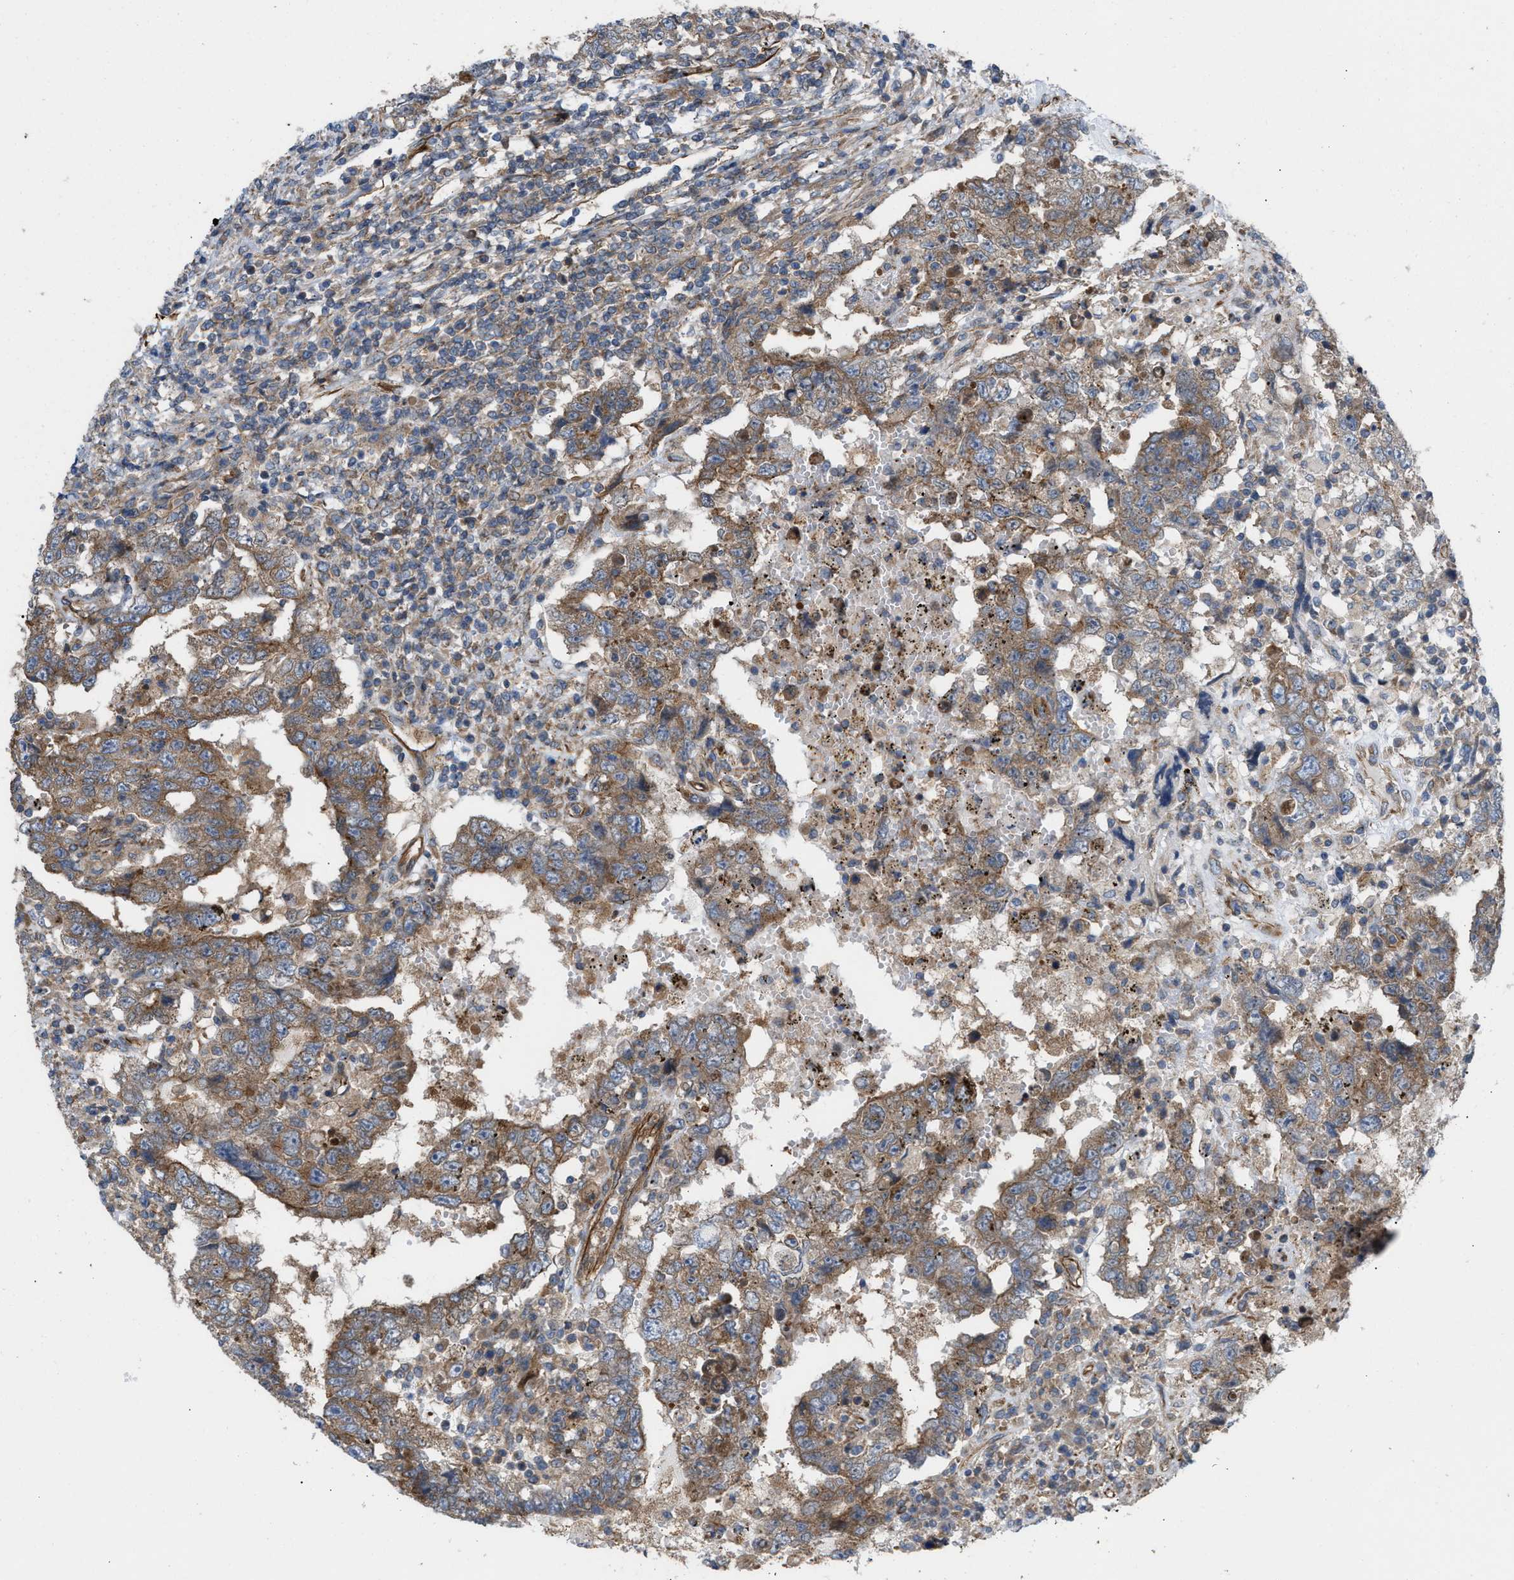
{"staining": {"intensity": "moderate", "quantity": "<25%", "location": "cytoplasmic/membranous"}, "tissue": "testis cancer", "cell_type": "Tumor cells", "image_type": "cancer", "snomed": [{"axis": "morphology", "description": "Carcinoma, Embryonal, NOS"}, {"axis": "topography", "description": "Testis"}], "caption": "Protein staining displays moderate cytoplasmic/membranous staining in approximately <25% of tumor cells in testis cancer.", "gene": "EPS15L1", "patient": {"sex": "male", "age": 26}}